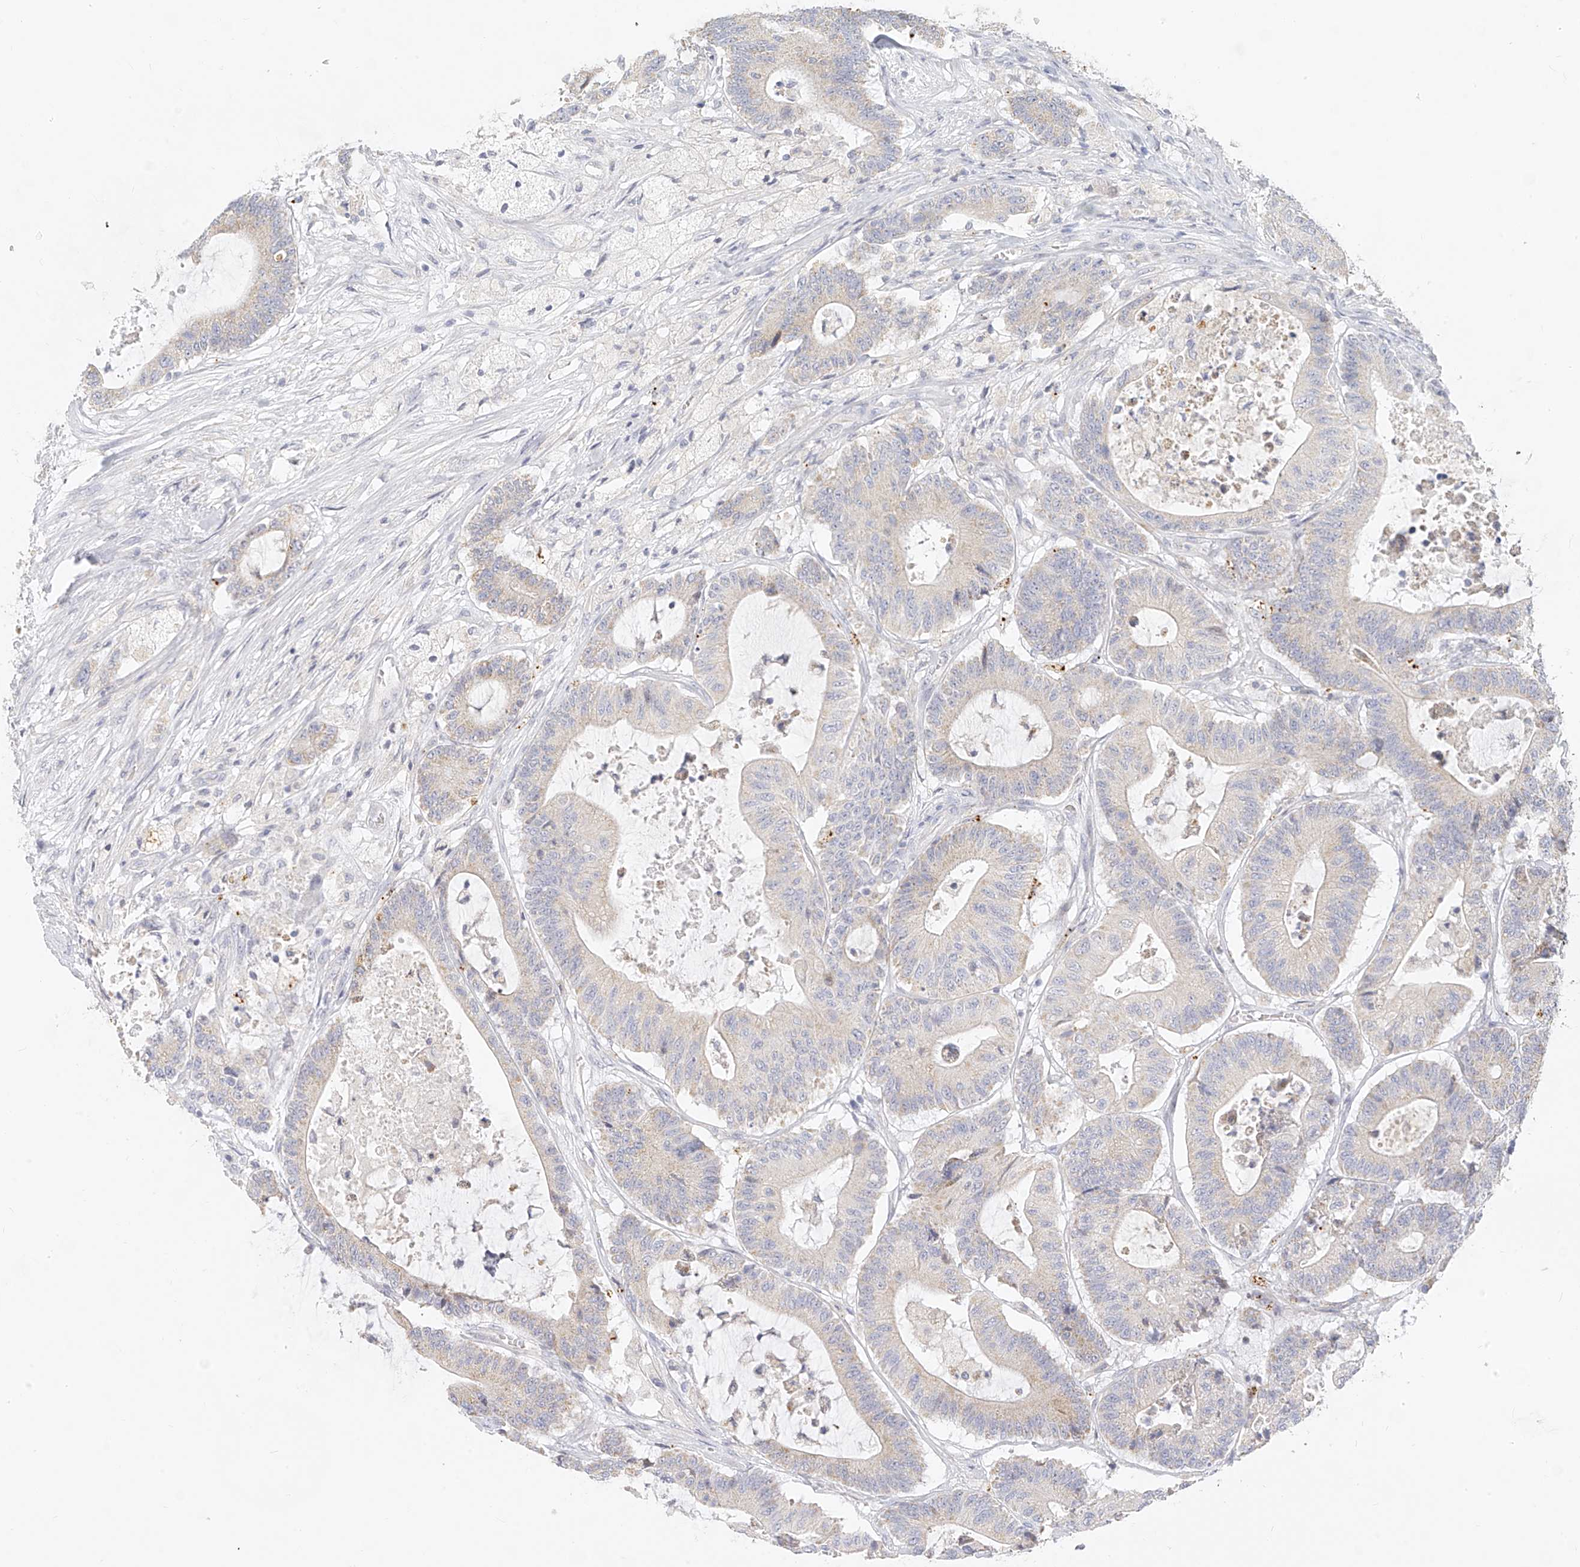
{"staining": {"intensity": "weak", "quantity": "<25%", "location": "cytoplasmic/membranous"}, "tissue": "colorectal cancer", "cell_type": "Tumor cells", "image_type": "cancer", "snomed": [{"axis": "morphology", "description": "Adenocarcinoma, NOS"}, {"axis": "topography", "description": "Colon"}], "caption": "High magnification brightfield microscopy of colorectal cancer (adenocarcinoma) stained with DAB (3,3'-diaminobenzidine) (brown) and counterstained with hematoxylin (blue): tumor cells show no significant expression.", "gene": "ZNF404", "patient": {"sex": "female", "age": 84}}